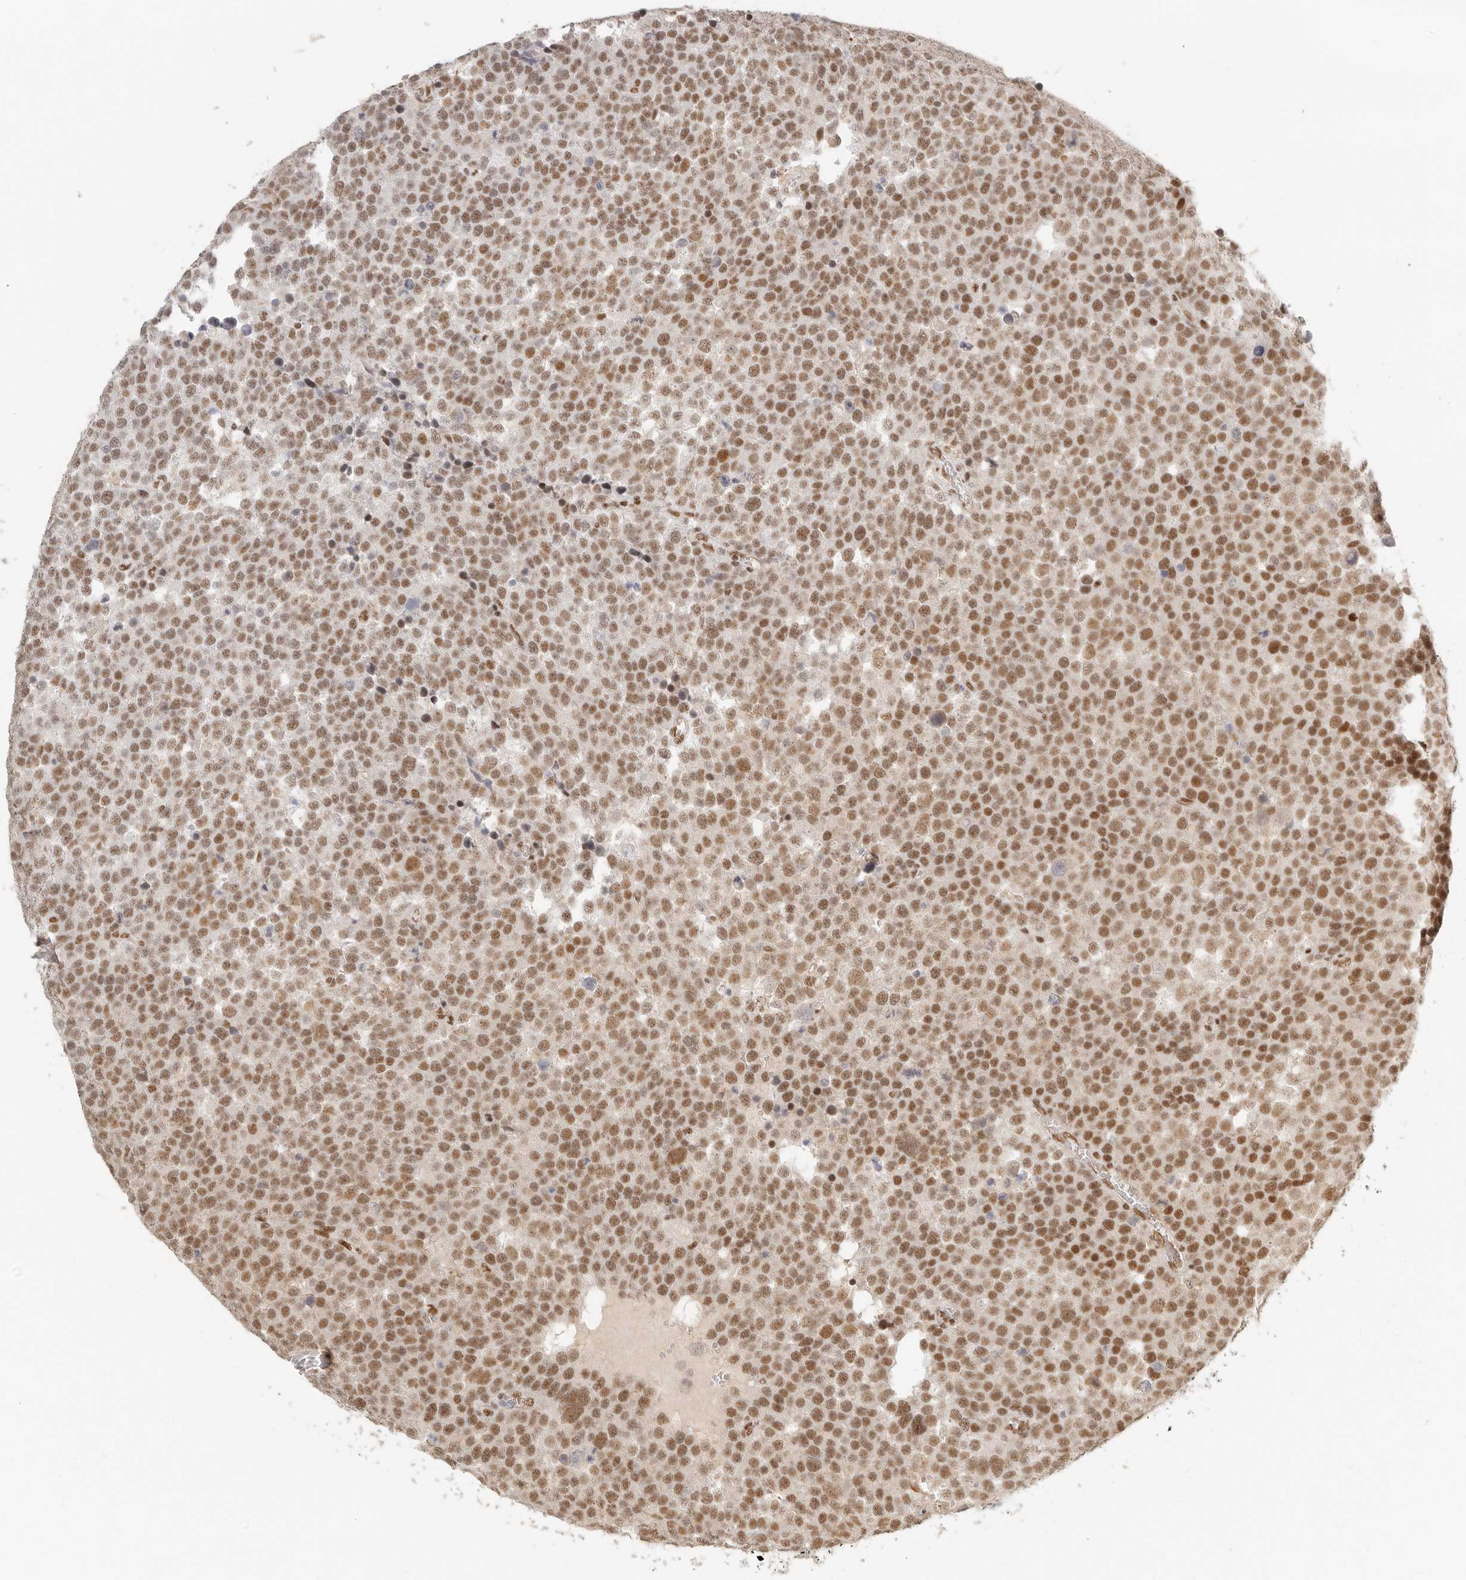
{"staining": {"intensity": "moderate", "quantity": ">75%", "location": "nuclear"}, "tissue": "testis cancer", "cell_type": "Tumor cells", "image_type": "cancer", "snomed": [{"axis": "morphology", "description": "Seminoma, NOS"}, {"axis": "topography", "description": "Testis"}], "caption": "Protein staining of testis seminoma tissue displays moderate nuclear positivity in about >75% of tumor cells.", "gene": "GABPA", "patient": {"sex": "male", "age": 71}}